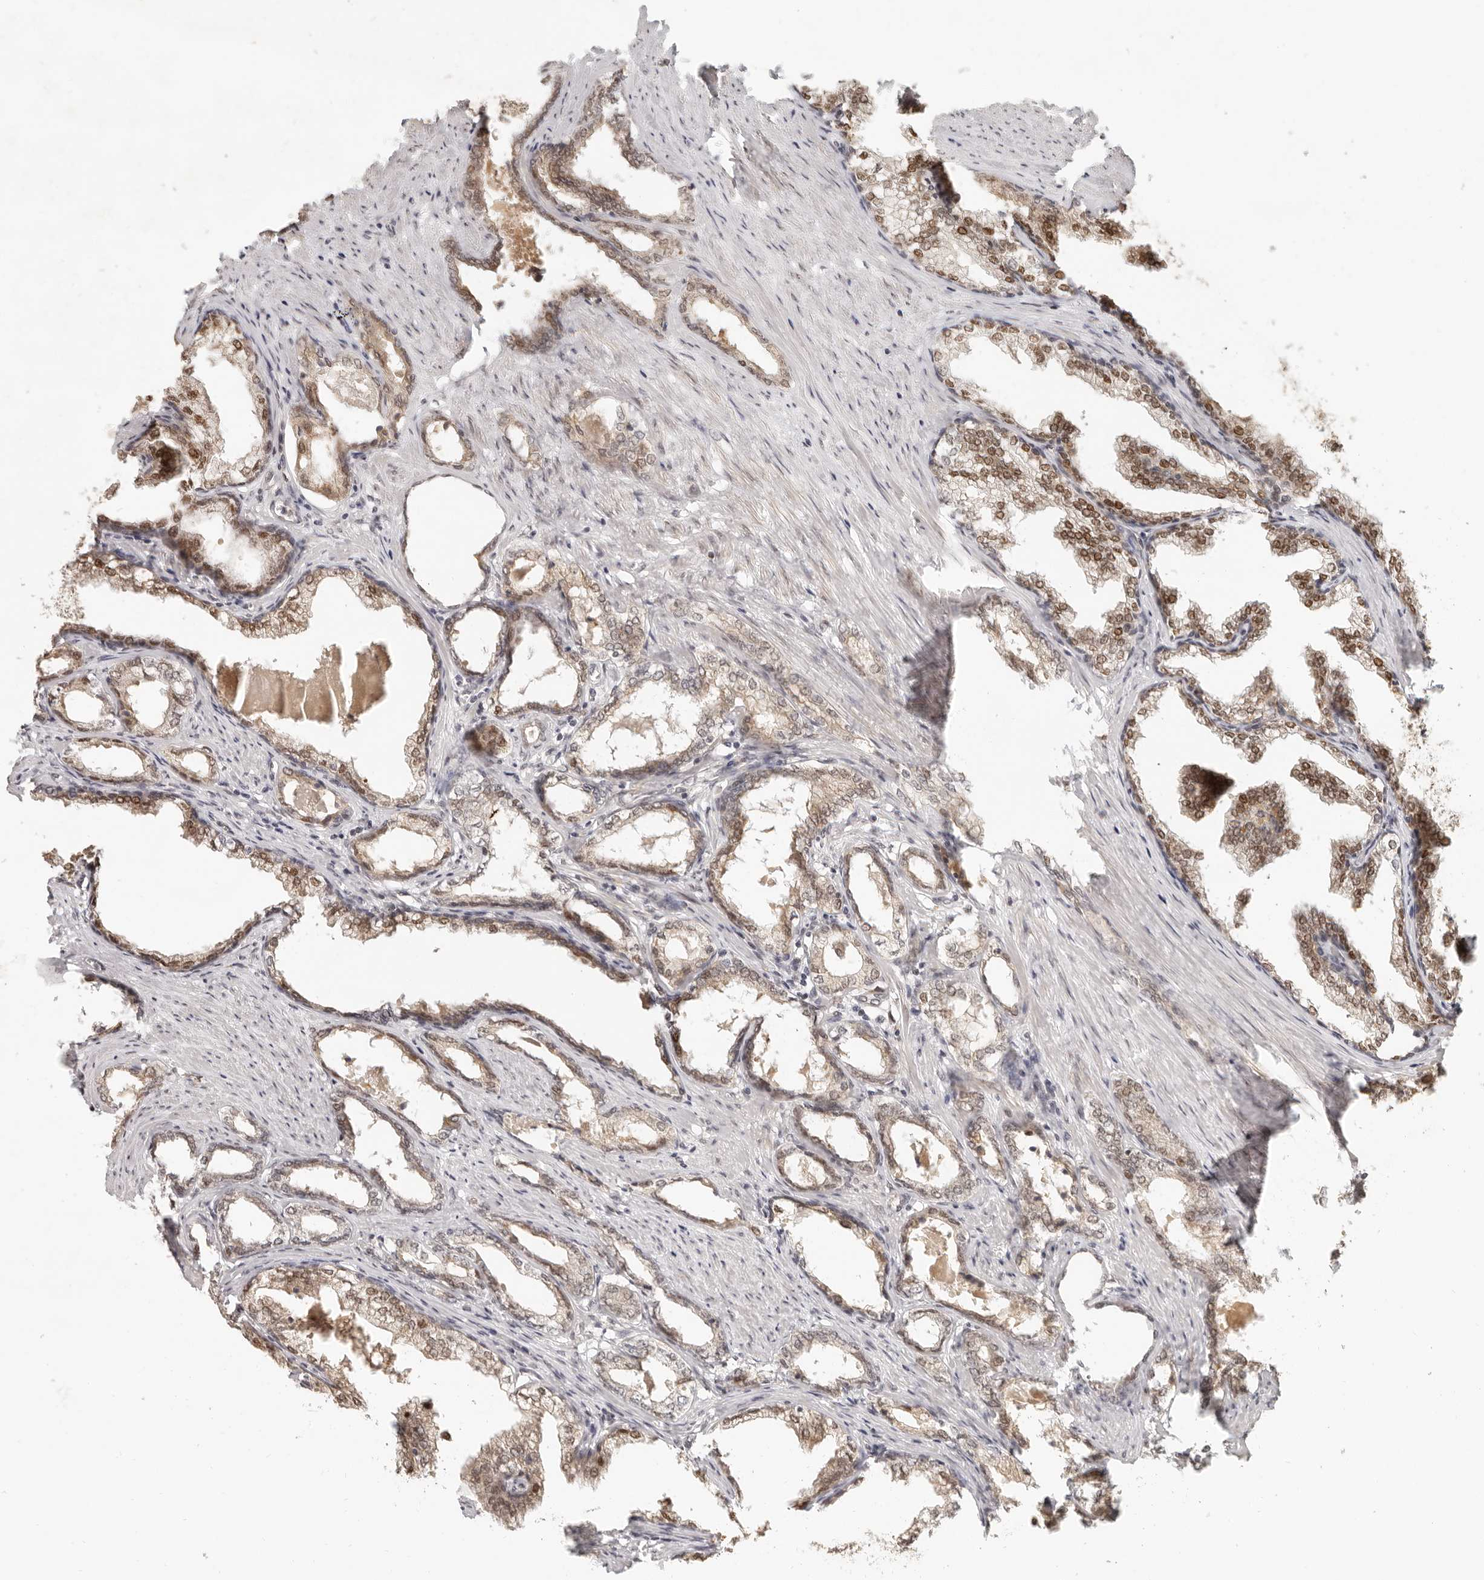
{"staining": {"intensity": "moderate", "quantity": ">75%", "location": "cytoplasmic/membranous,nuclear"}, "tissue": "prostate cancer", "cell_type": "Tumor cells", "image_type": "cancer", "snomed": [{"axis": "morphology", "description": "Adenocarcinoma, High grade"}, {"axis": "topography", "description": "Prostate"}], "caption": "Prostate high-grade adenocarcinoma stained with a brown dye exhibits moderate cytoplasmic/membranous and nuclear positive expression in about >75% of tumor cells.", "gene": "TUFT1", "patient": {"sex": "male", "age": 58}}